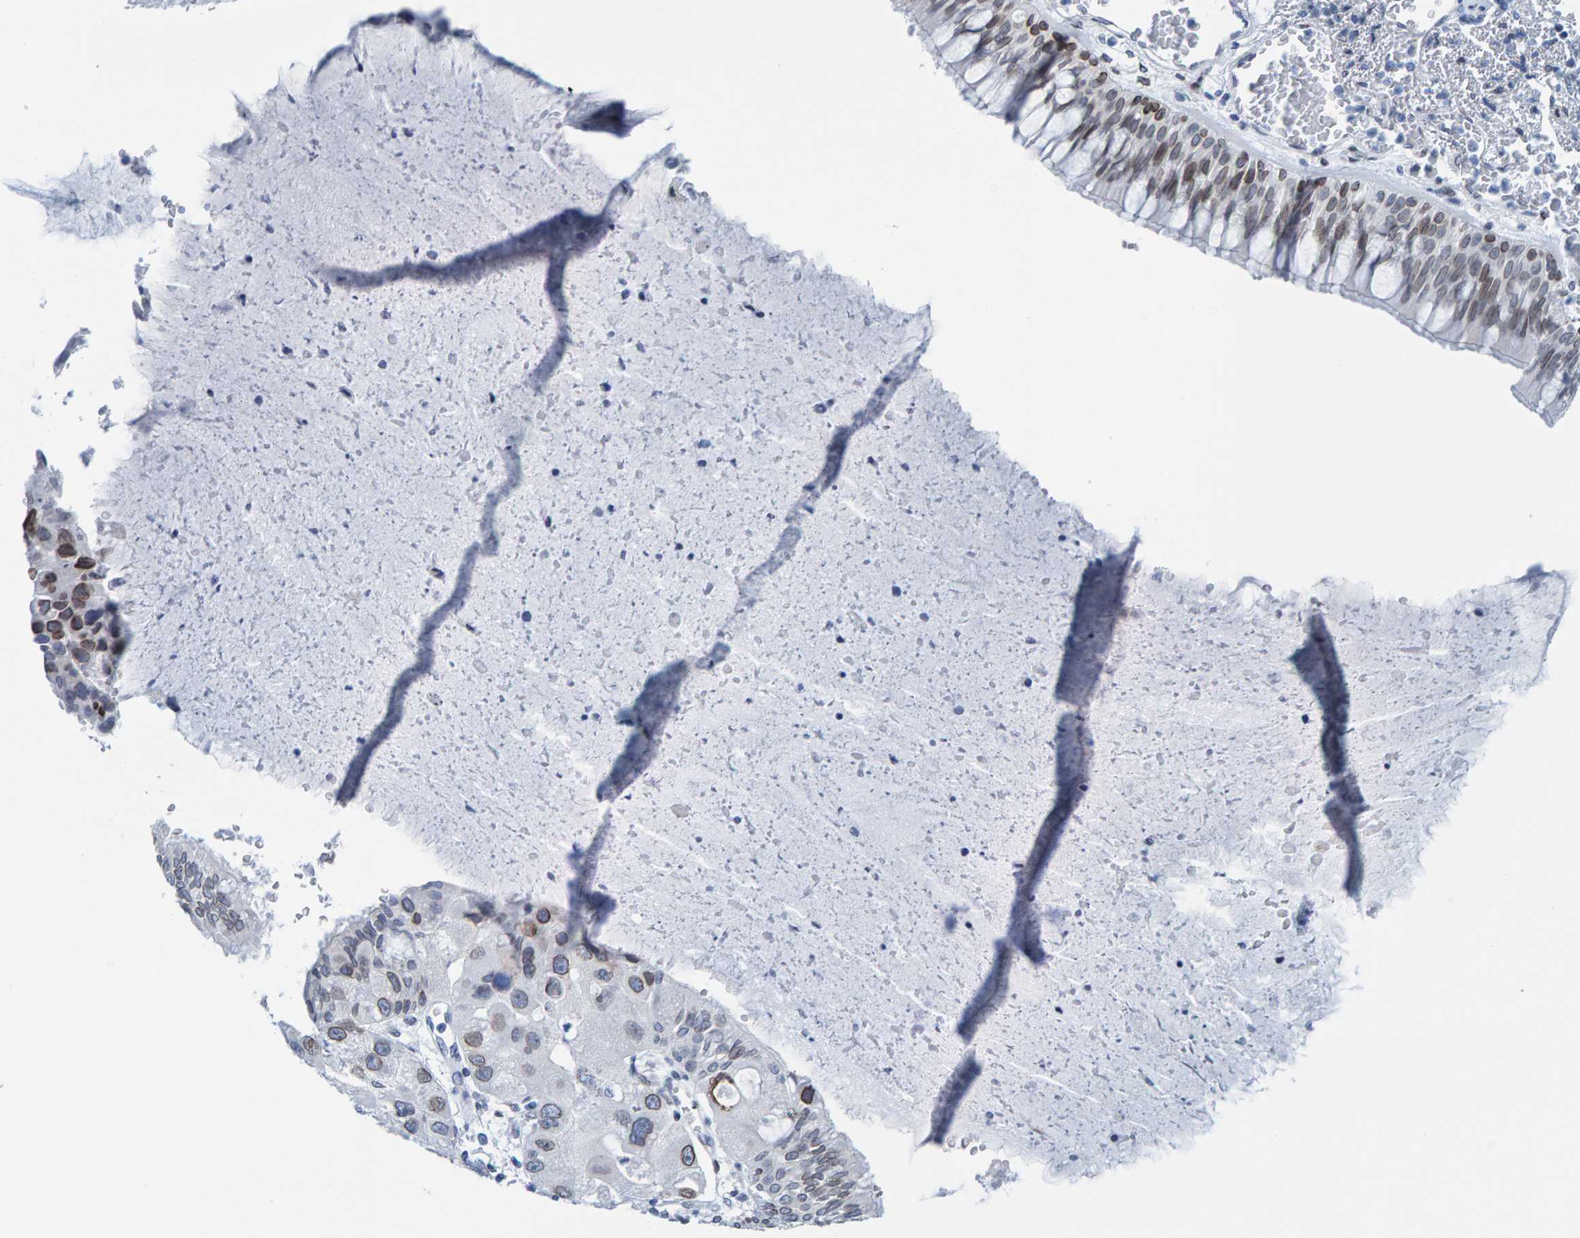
{"staining": {"intensity": "moderate", "quantity": "<25%", "location": "cytoplasmic/membranous,nuclear"}, "tissue": "bronchus", "cell_type": "Respiratory epithelial cells", "image_type": "normal", "snomed": [{"axis": "morphology", "description": "Normal tissue, NOS"}, {"axis": "morphology", "description": "Adenocarcinoma, NOS"}, {"axis": "morphology", "description": "Adenocarcinoma, metastatic, NOS"}, {"axis": "topography", "description": "Lymph node"}, {"axis": "topography", "description": "Bronchus"}, {"axis": "topography", "description": "Lung"}], "caption": "This photomicrograph reveals immunohistochemistry staining of benign human bronchus, with low moderate cytoplasmic/membranous,nuclear positivity in approximately <25% of respiratory epithelial cells.", "gene": "LMNB2", "patient": {"sex": "female", "age": 54}}